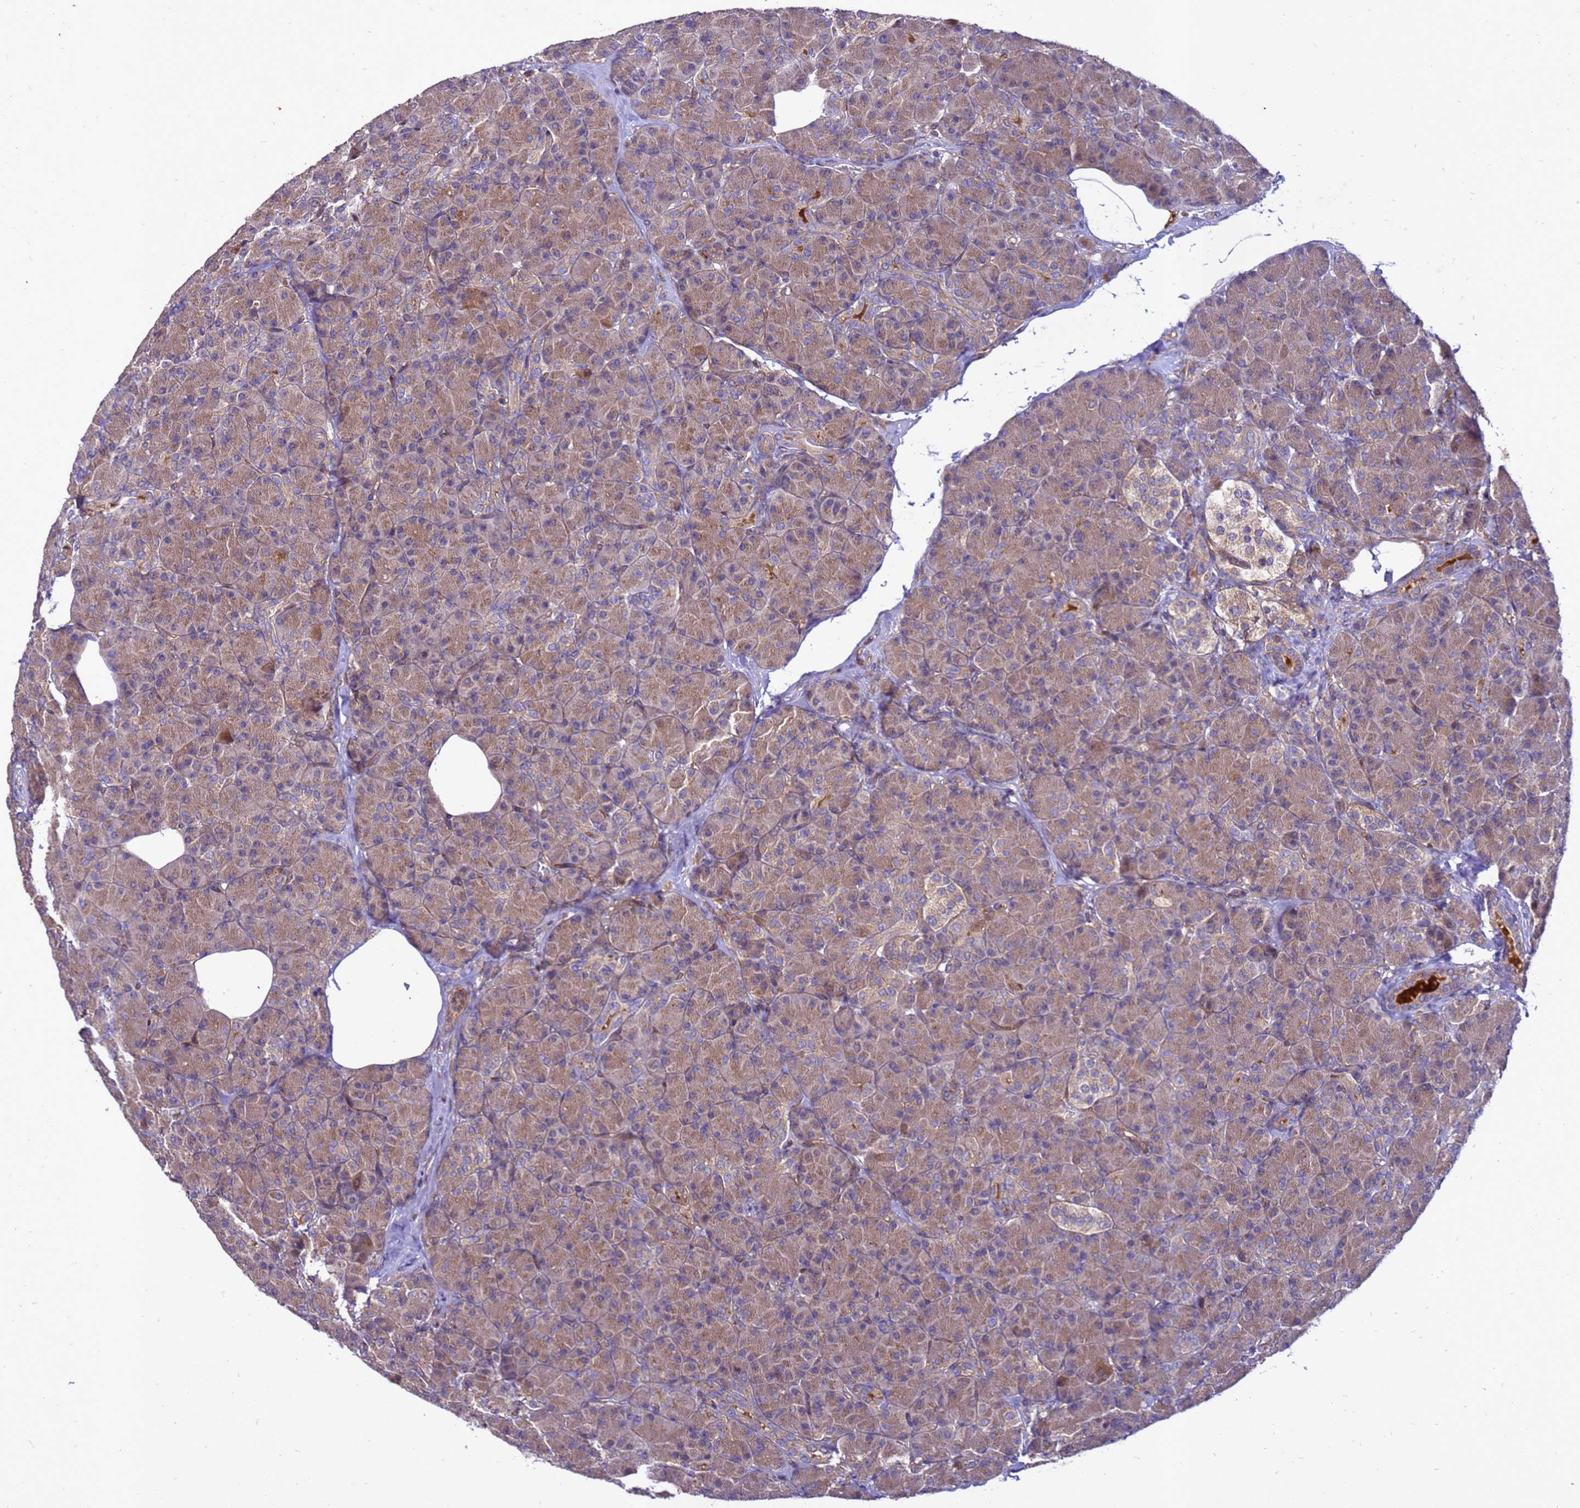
{"staining": {"intensity": "moderate", "quantity": ">75%", "location": "cytoplasmic/membranous"}, "tissue": "pancreas", "cell_type": "Exocrine glandular cells", "image_type": "normal", "snomed": [{"axis": "morphology", "description": "Normal tissue, NOS"}, {"axis": "topography", "description": "Pancreas"}], "caption": "Brown immunohistochemical staining in unremarkable pancreas exhibits moderate cytoplasmic/membranous staining in about >75% of exocrine glandular cells.", "gene": "RNF215", "patient": {"sex": "female", "age": 43}}